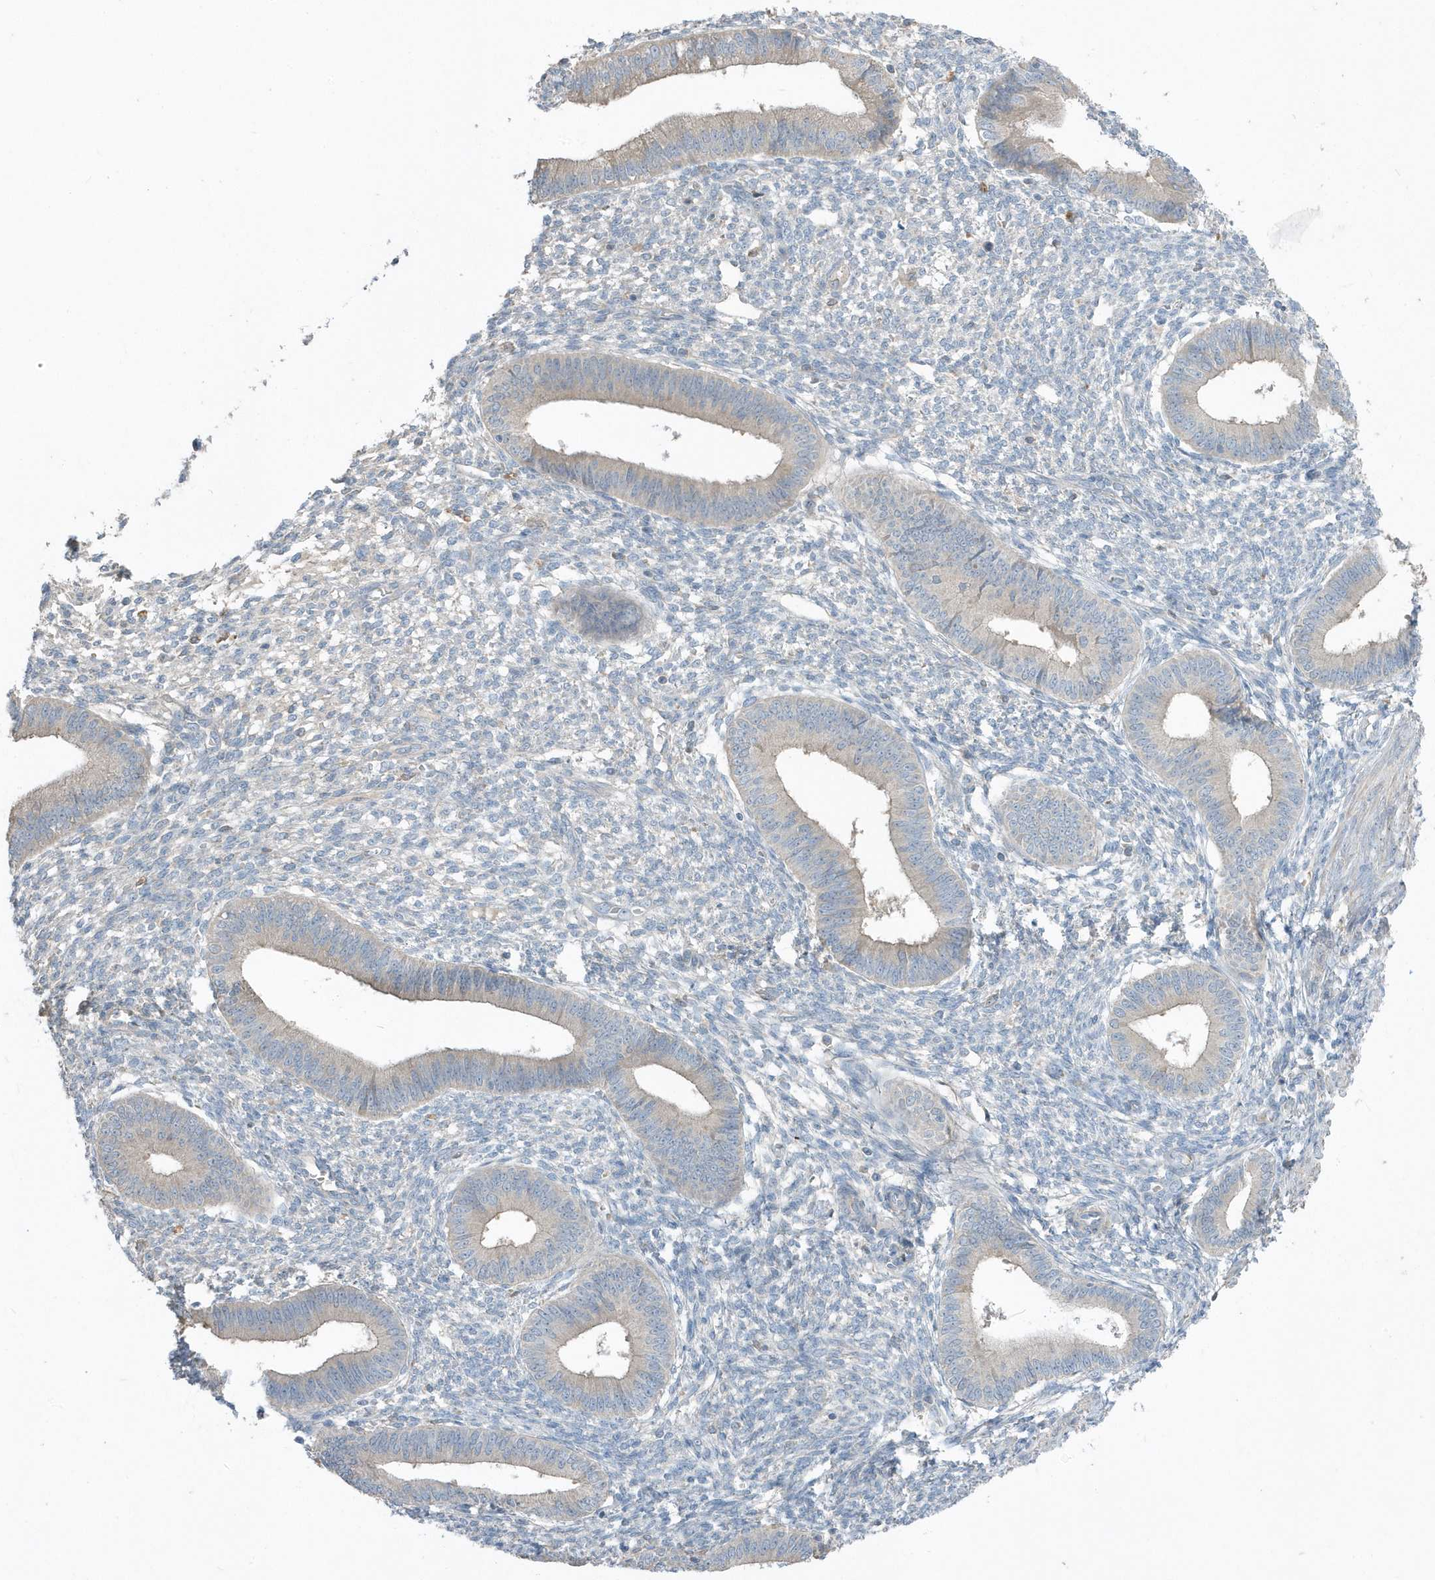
{"staining": {"intensity": "negative", "quantity": "none", "location": "none"}, "tissue": "endometrium", "cell_type": "Cells in endometrial stroma", "image_type": "normal", "snomed": [{"axis": "morphology", "description": "Normal tissue, NOS"}, {"axis": "topography", "description": "Endometrium"}], "caption": "Immunohistochemistry (IHC) micrograph of normal human endometrium stained for a protein (brown), which shows no staining in cells in endometrial stroma.", "gene": "USP53", "patient": {"sex": "female", "age": 46}}